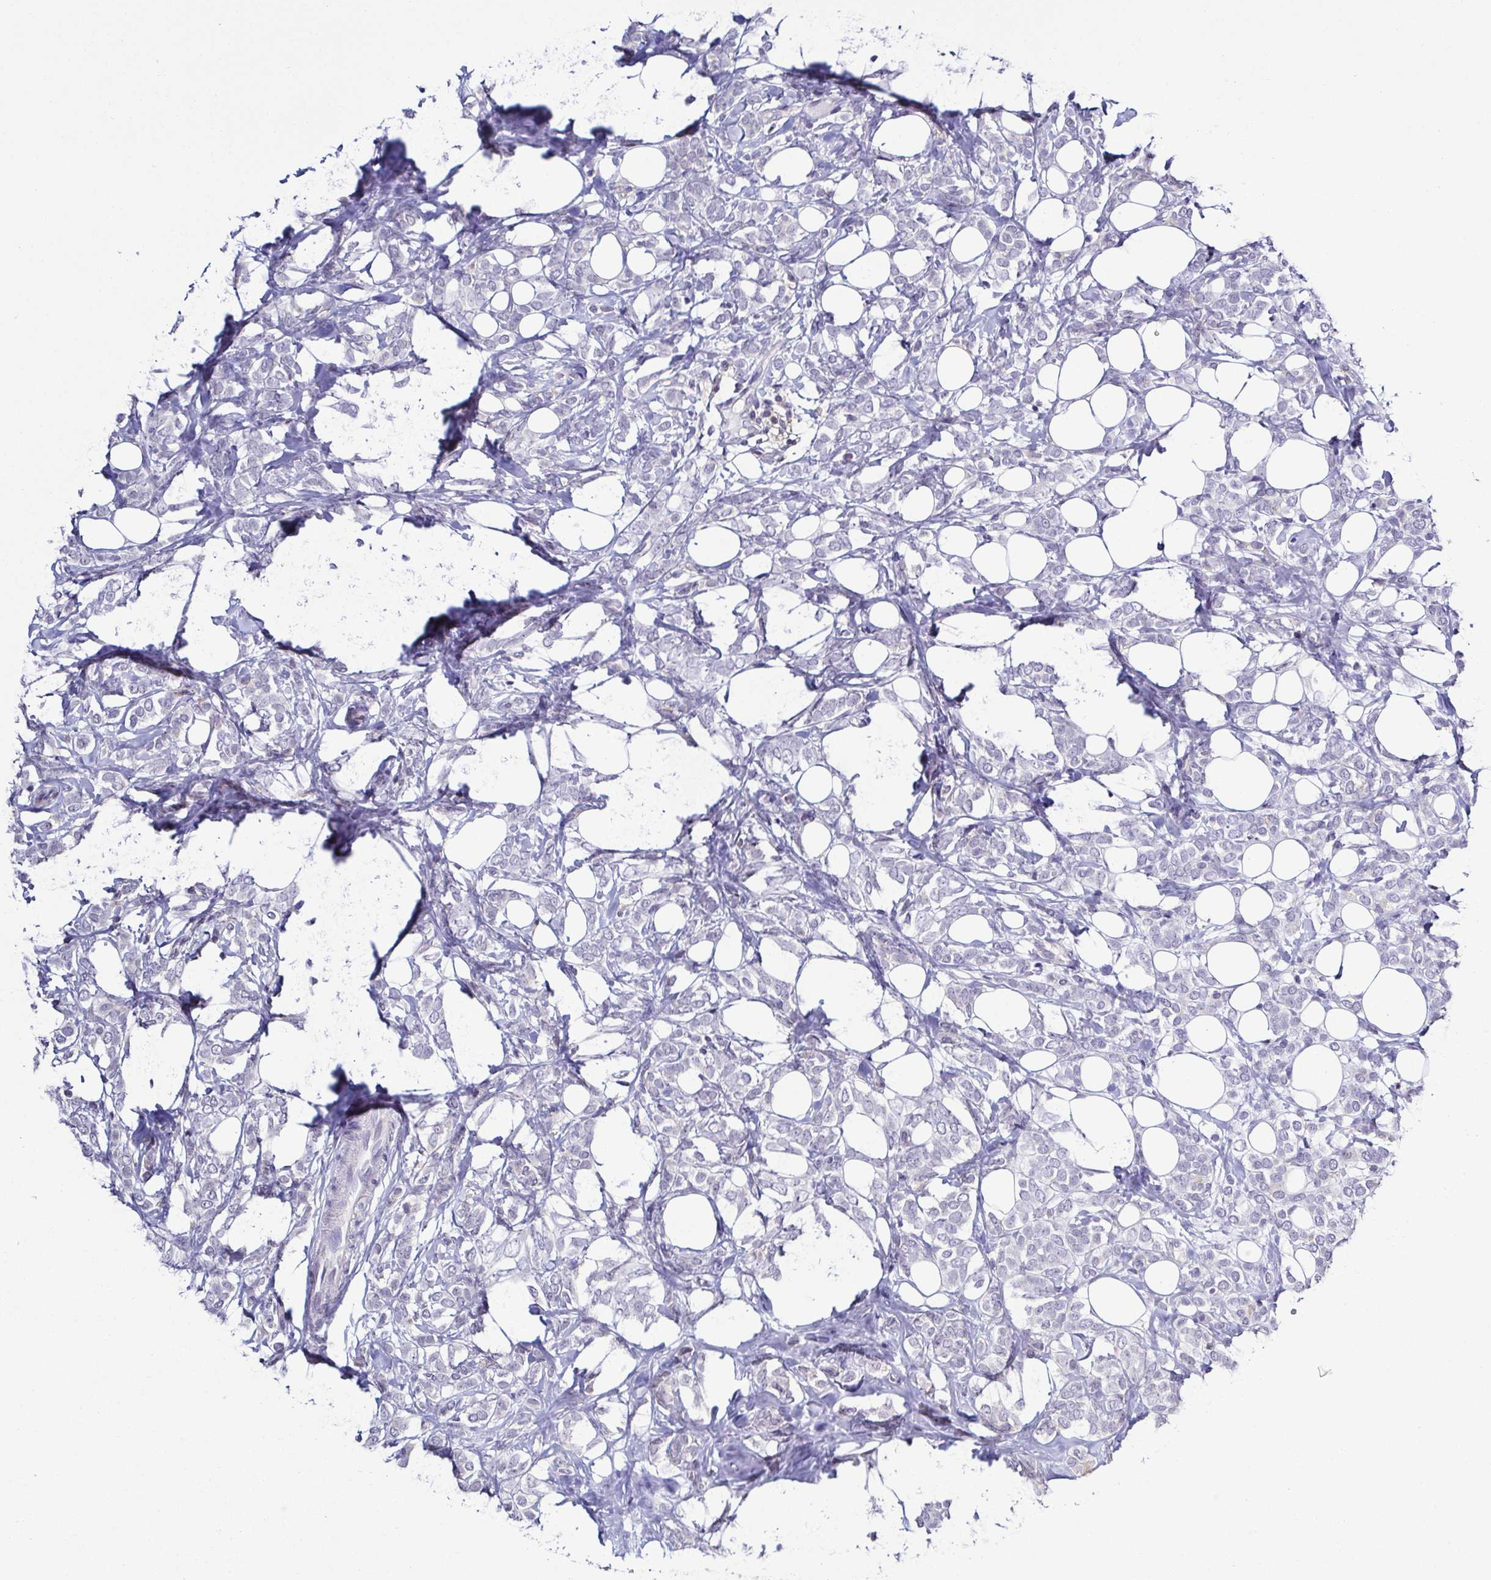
{"staining": {"intensity": "negative", "quantity": "none", "location": "none"}, "tissue": "breast cancer", "cell_type": "Tumor cells", "image_type": "cancer", "snomed": [{"axis": "morphology", "description": "Lobular carcinoma"}, {"axis": "topography", "description": "Breast"}], "caption": "The micrograph shows no significant expression in tumor cells of lobular carcinoma (breast).", "gene": "TNNT2", "patient": {"sex": "female", "age": 49}}